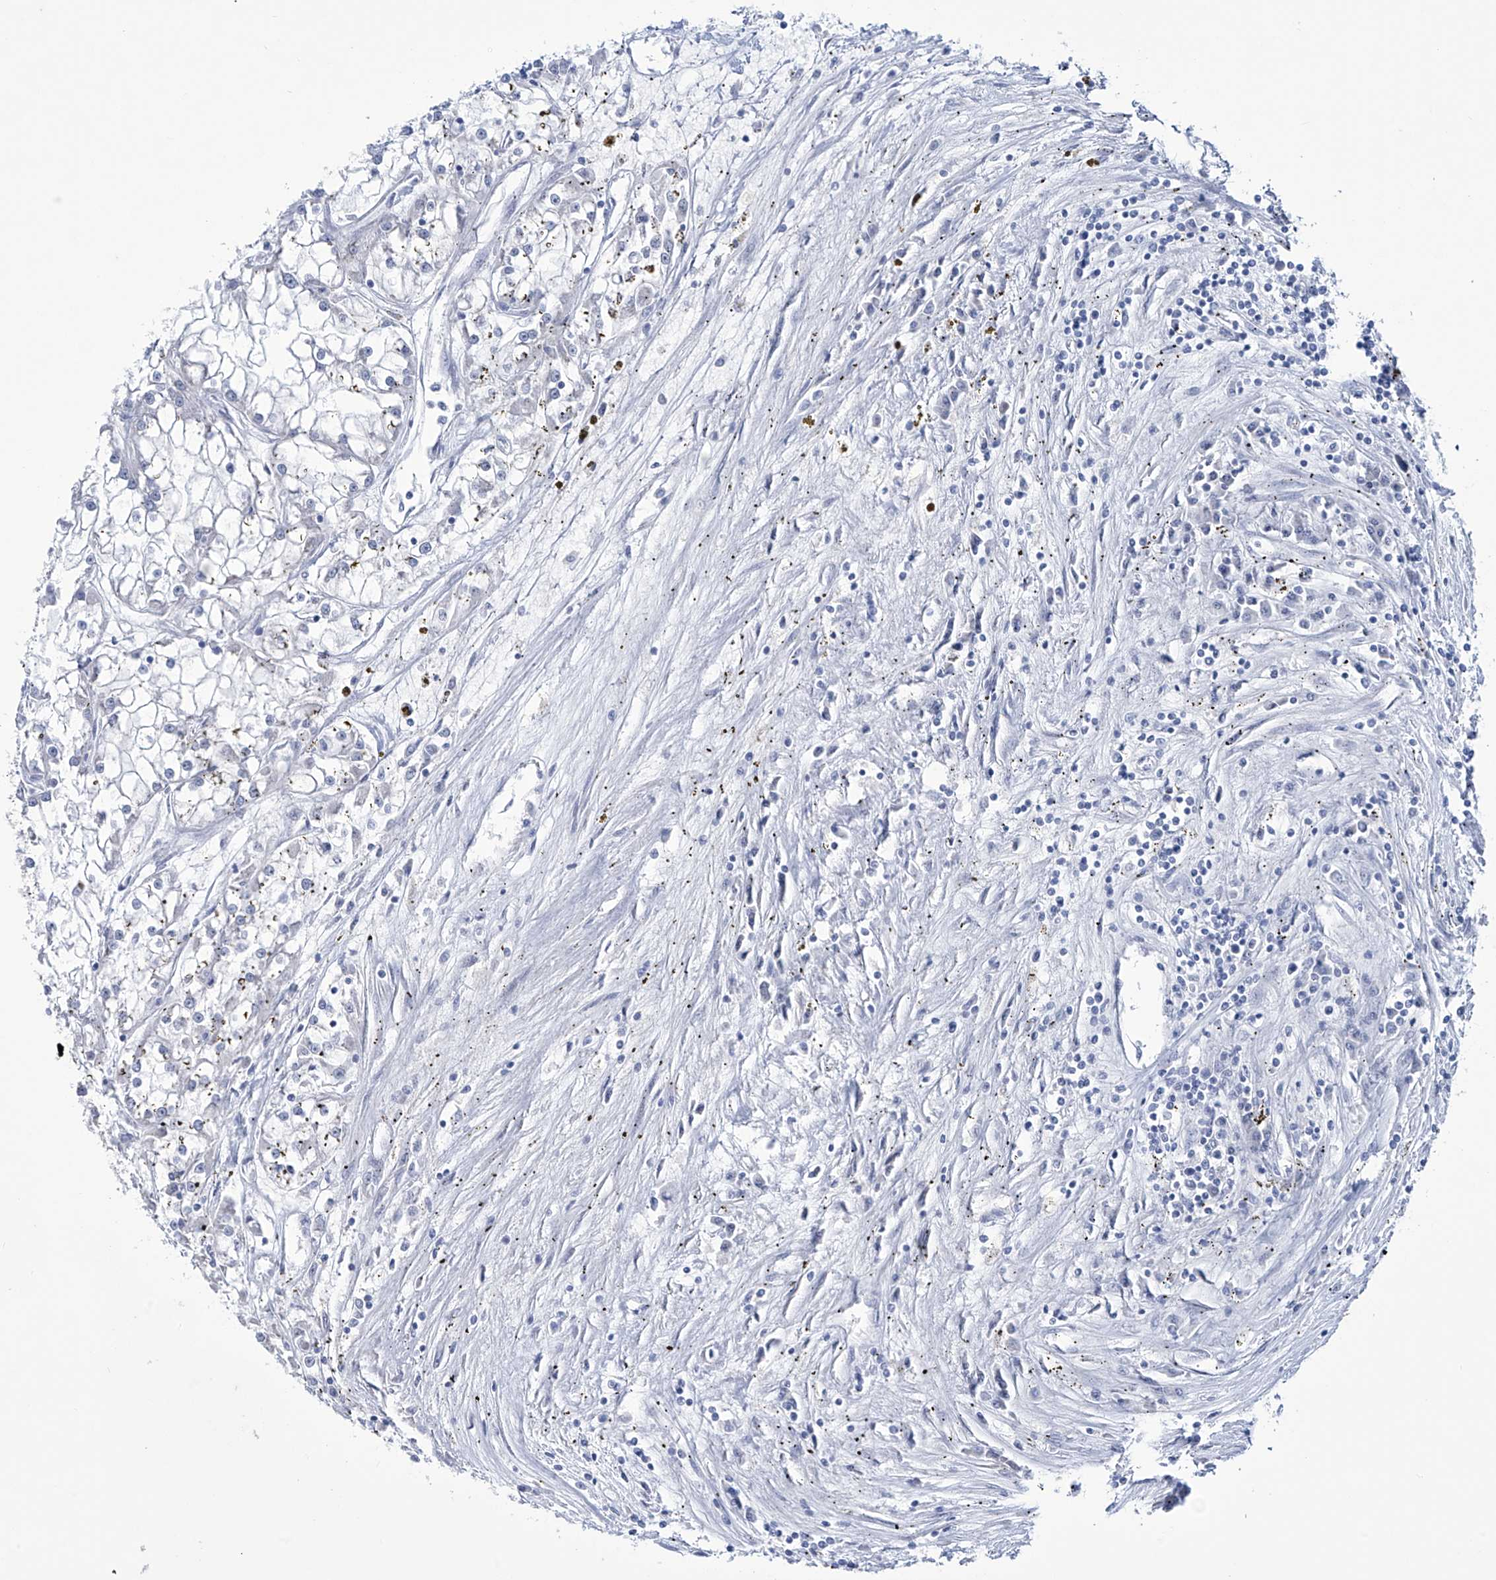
{"staining": {"intensity": "negative", "quantity": "none", "location": "none"}, "tissue": "renal cancer", "cell_type": "Tumor cells", "image_type": "cancer", "snomed": [{"axis": "morphology", "description": "Adenocarcinoma, NOS"}, {"axis": "topography", "description": "Kidney"}], "caption": "The histopathology image demonstrates no staining of tumor cells in renal cancer (adenocarcinoma). Brightfield microscopy of IHC stained with DAB (brown) and hematoxylin (blue), captured at high magnification.", "gene": "TRIM60", "patient": {"sex": "female", "age": 52}}